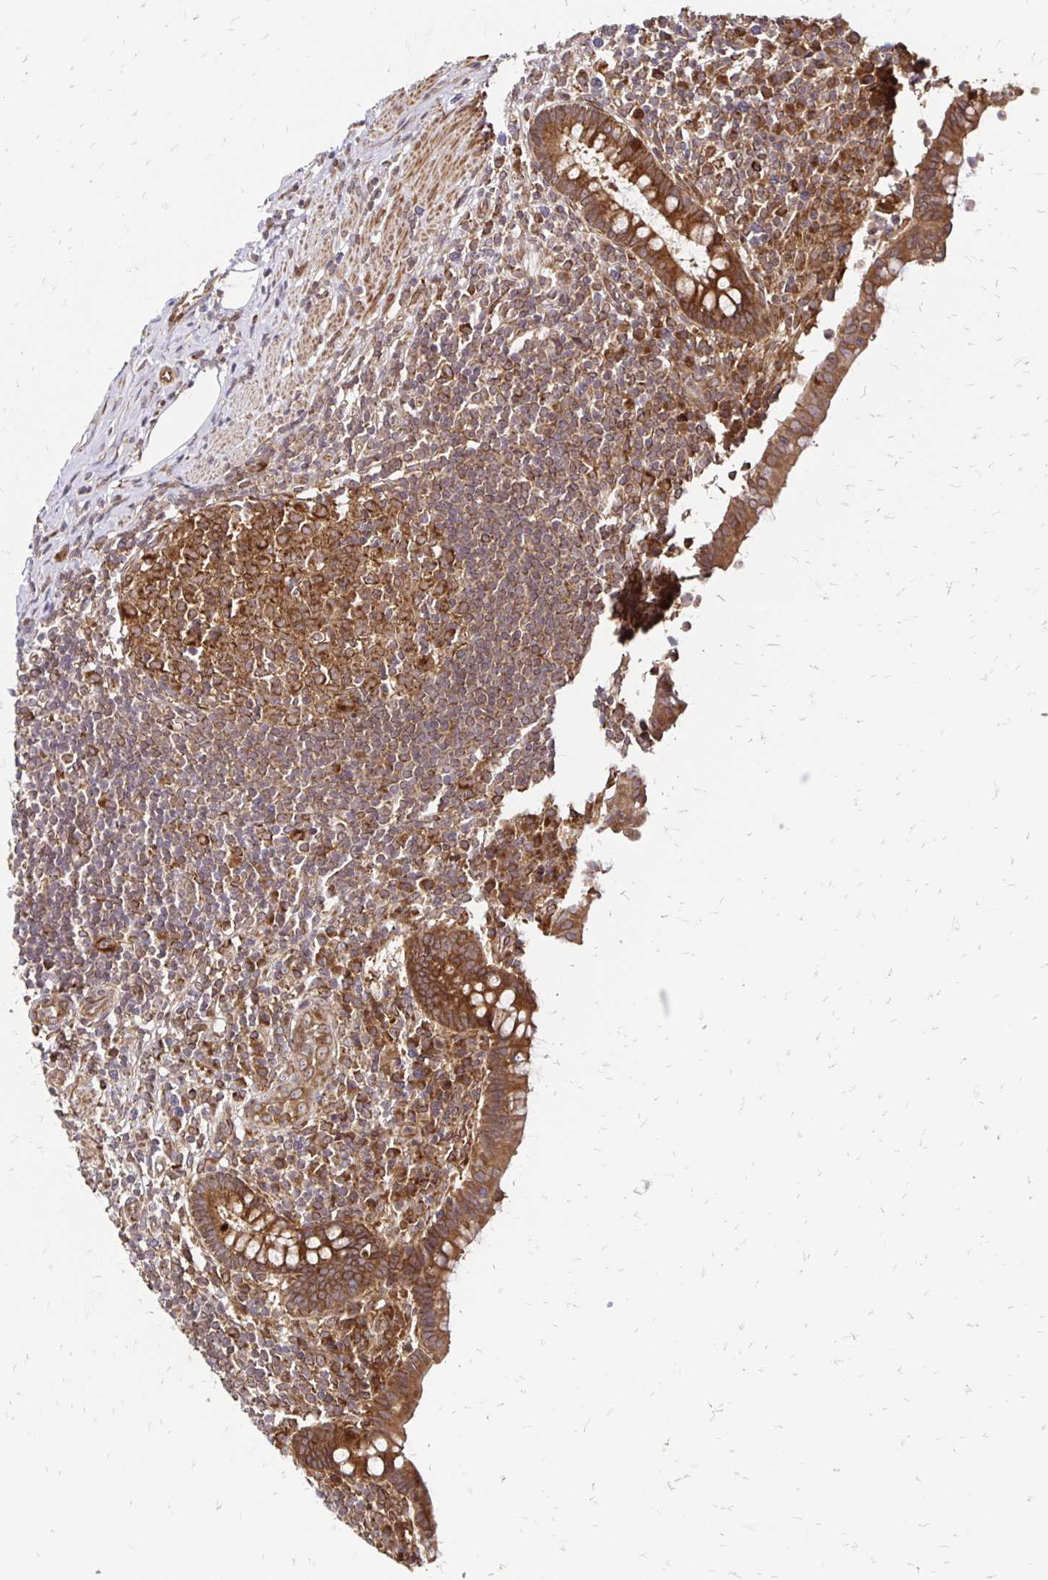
{"staining": {"intensity": "strong", "quantity": ">75%", "location": "cytoplasmic/membranous"}, "tissue": "appendix", "cell_type": "Glandular cells", "image_type": "normal", "snomed": [{"axis": "morphology", "description": "Normal tissue, NOS"}, {"axis": "topography", "description": "Appendix"}], "caption": "A brown stain highlights strong cytoplasmic/membranous staining of a protein in glandular cells of normal appendix.", "gene": "ZW10", "patient": {"sex": "female", "age": 56}}